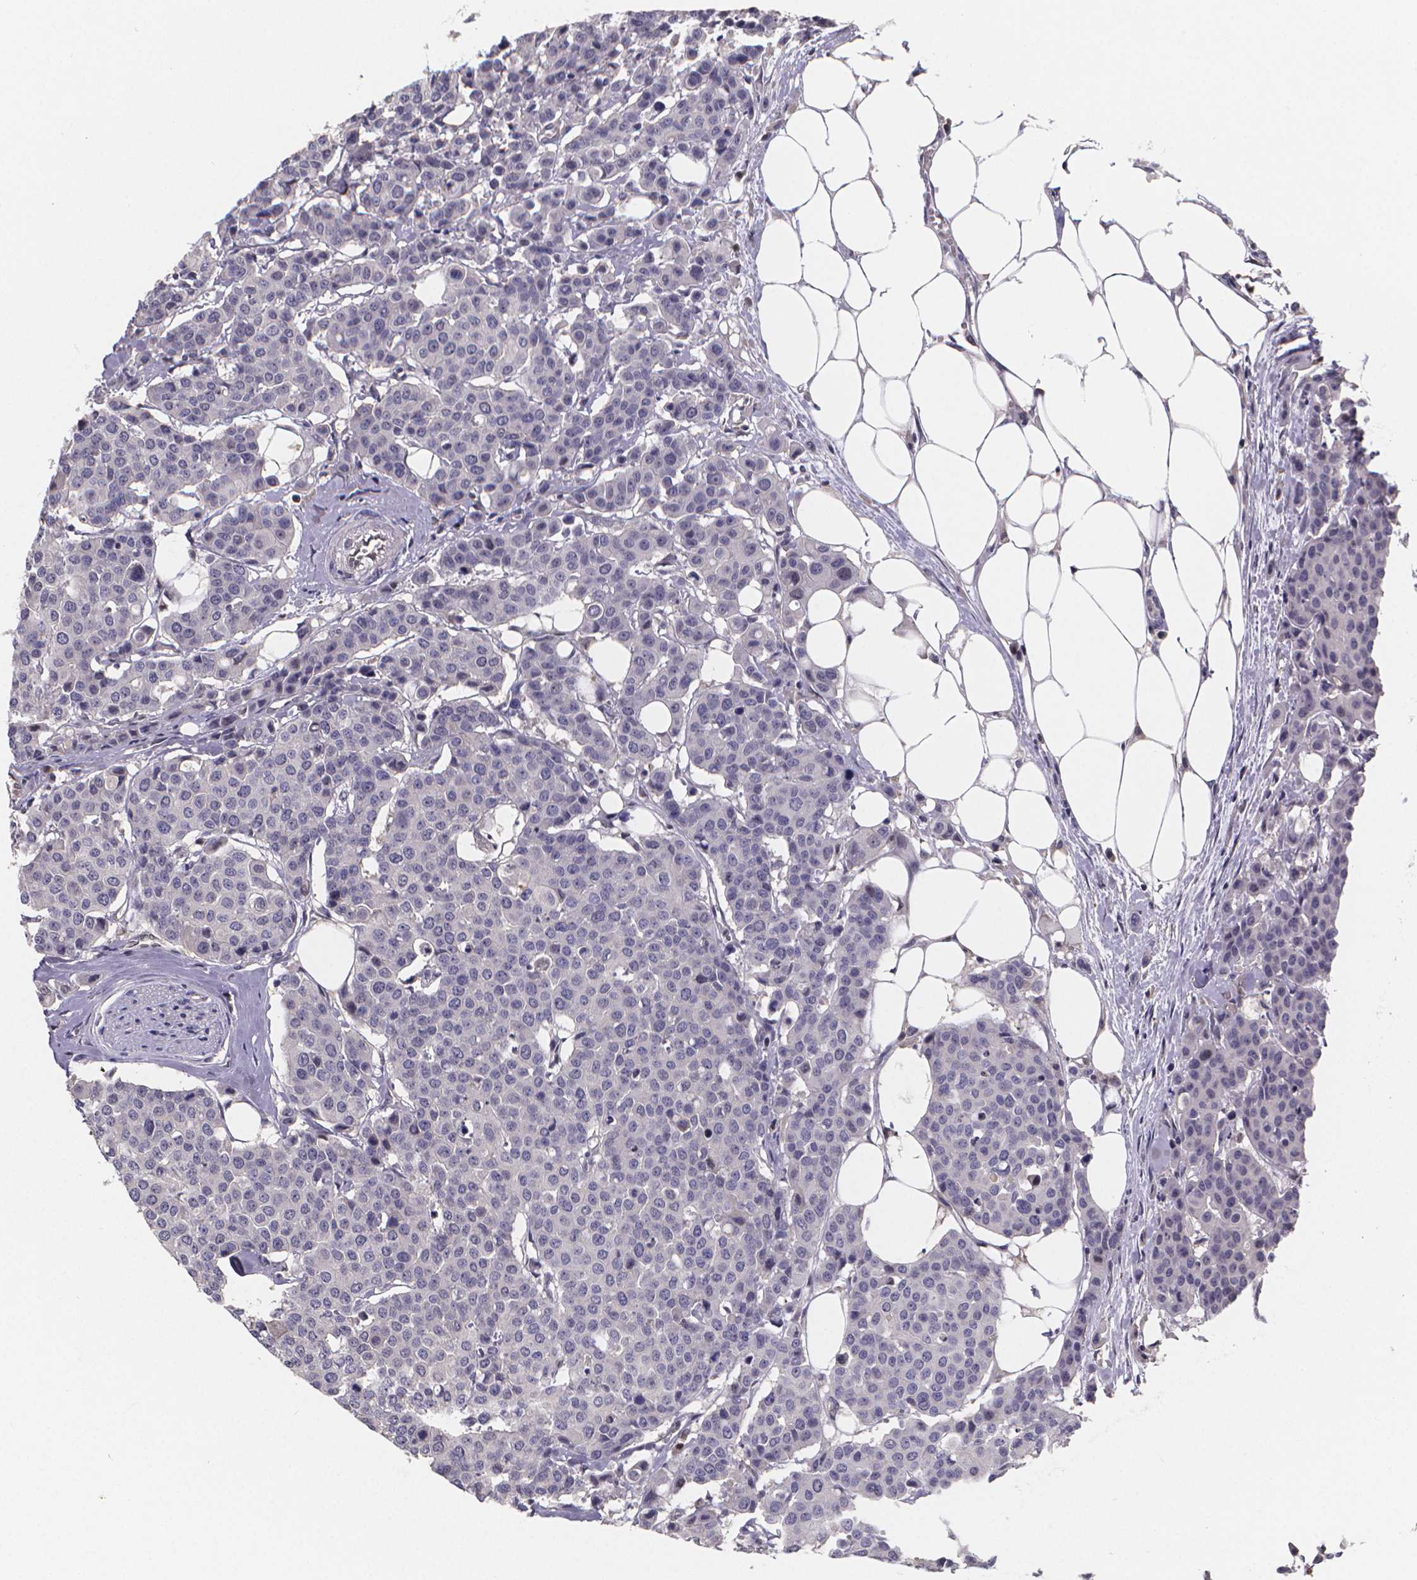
{"staining": {"intensity": "negative", "quantity": "none", "location": "none"}, "tissue": "carcinoid", "cell_type": "Tumor cells", "image_type": "cancer", "snomed": [{"axis": "morphology", "description": "Carcinoid, malignant, NOS"}, {"axis": "topography", "description": "Colon"}], "caption": "A high-resolution histopathology image shows immunohistochemistry staining of carcinoid, which displays no significant staining in tumor cells. (Stains: DAB IHC with hematoxylin counter stain, Microscopy: brightfield microscopy at high magnification).", "gene": "PAH", "patient": {"sex": "male", "age": 81}}